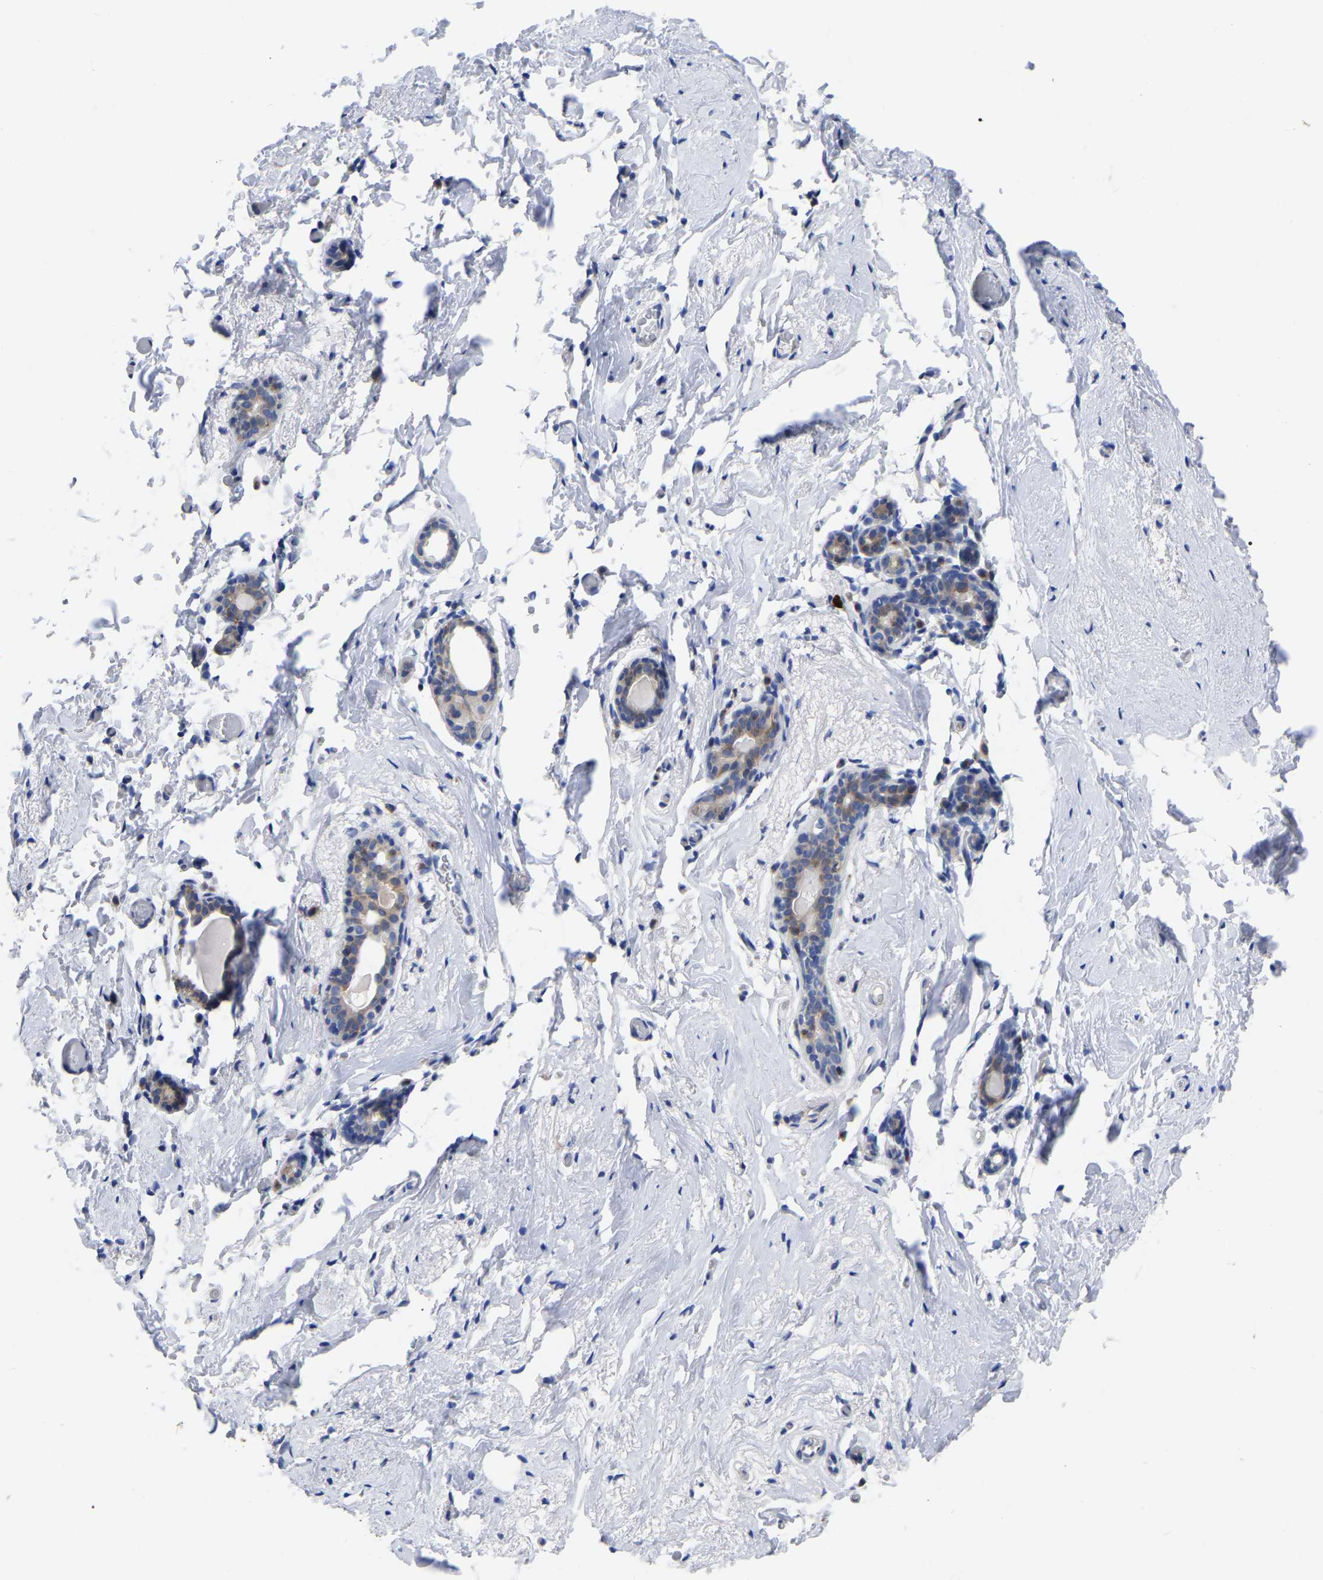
{"staining": {"intensity": "negative", "quantity": "none", "location": "none"}, "tissue": "breast", "cell_type": "Adipocytes", "image_type": "normal", "snomed": [{"axis": "morphology", "description": "Normal tissue, NOS"}, {"axis": "topography", "description": "Breast"}], "caption": "Immunohistochemistry of benign breast displays no positivity in adipocytes. Nuclei are stained in blue.", "gene": "PTPN7", "patient": {"sex": "female", "age": 62}}